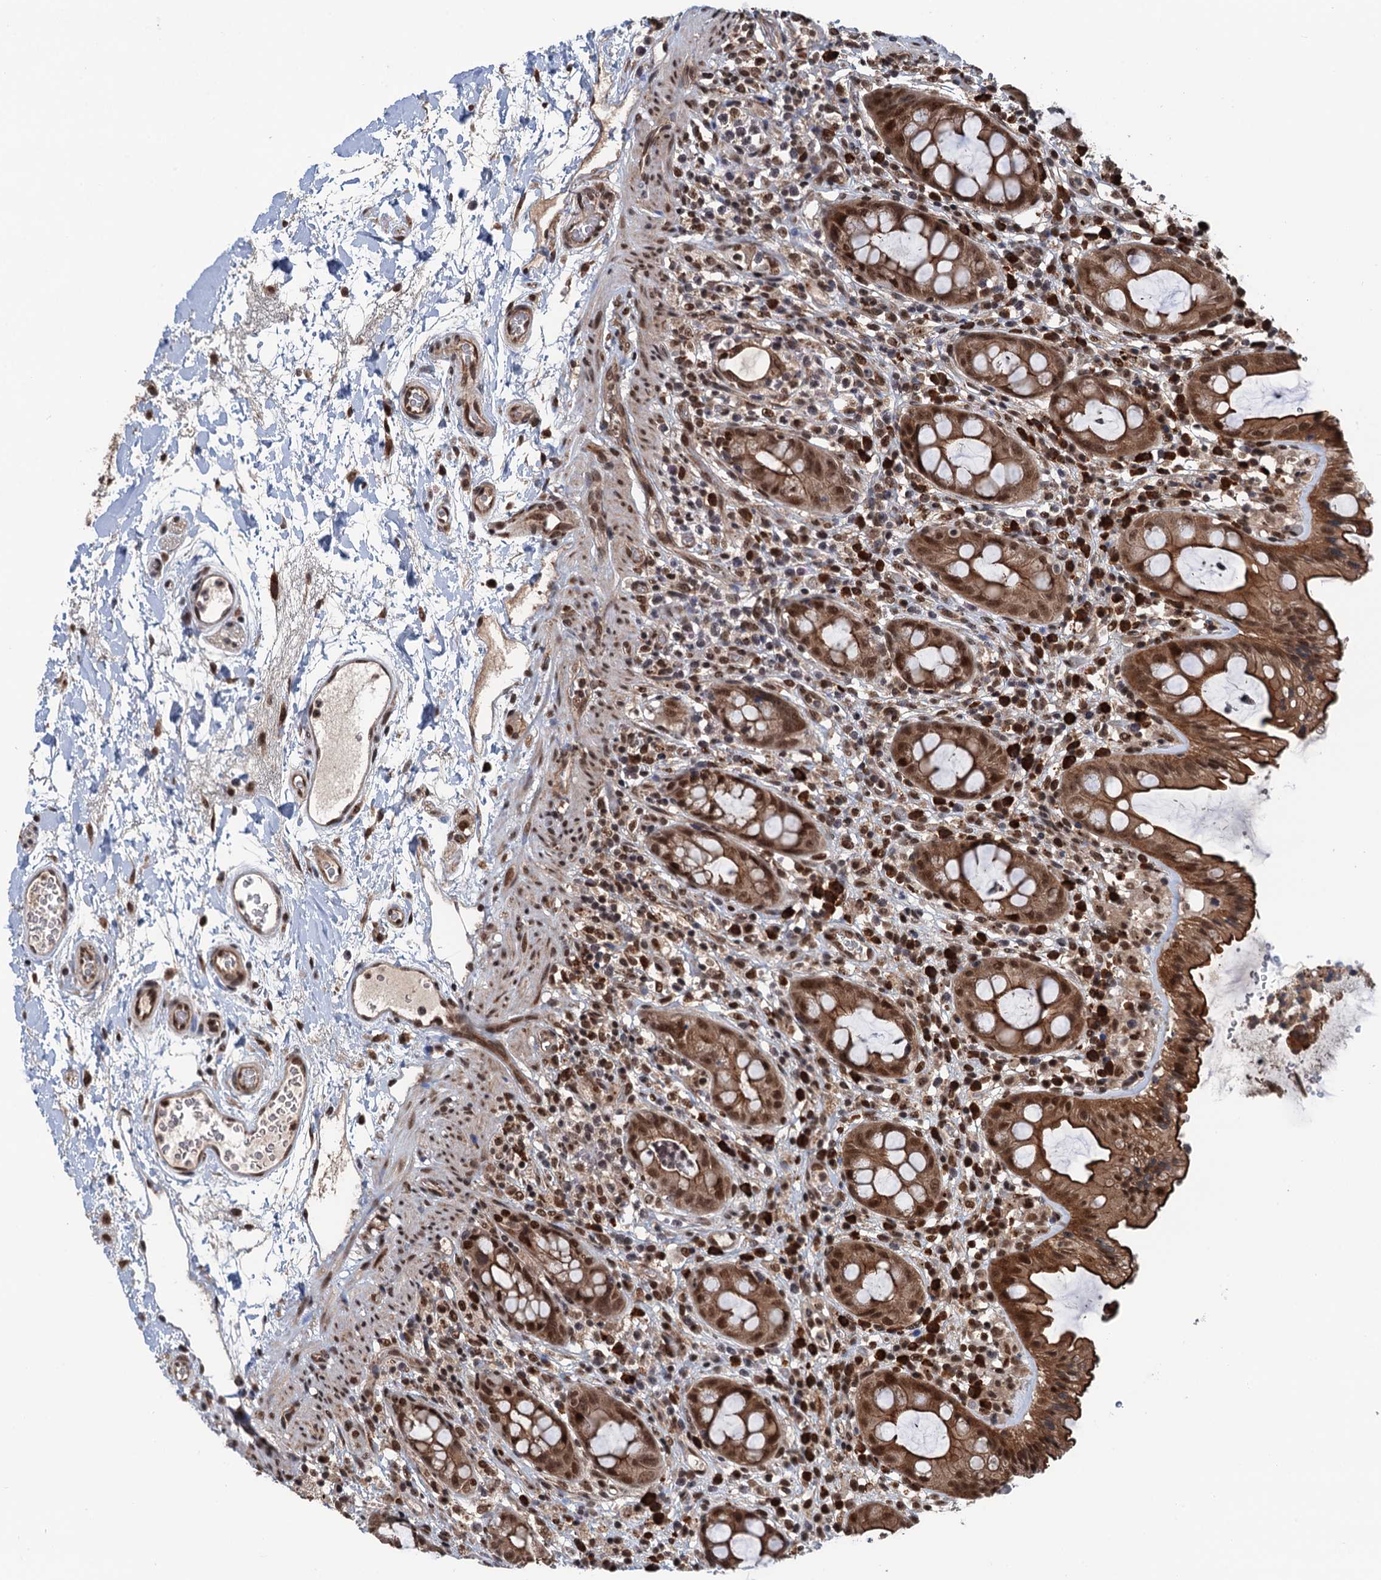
{"staining": {"intensity": "moderate", "quantity": ">75%", "location": "cytoplasmic/membranous,nuclear"}, "tissue": "rectum", "cell_type": "Glandular cells", "image_type": "normal", "snomed": [{"axis": "morphology", "description": "Normal tissue, NOS"}, {"axis": "topography", "description": "Rectum"}], "caption": "A micrograph showing moderate cytoplasmic/membranous,nuclear expression in approximately >75% of glandular cells in benign rectum, as visualized by brown immunohistochemical staining.", "gene": "RASSF4", "patient": {"sex": "female", "age": 57}}